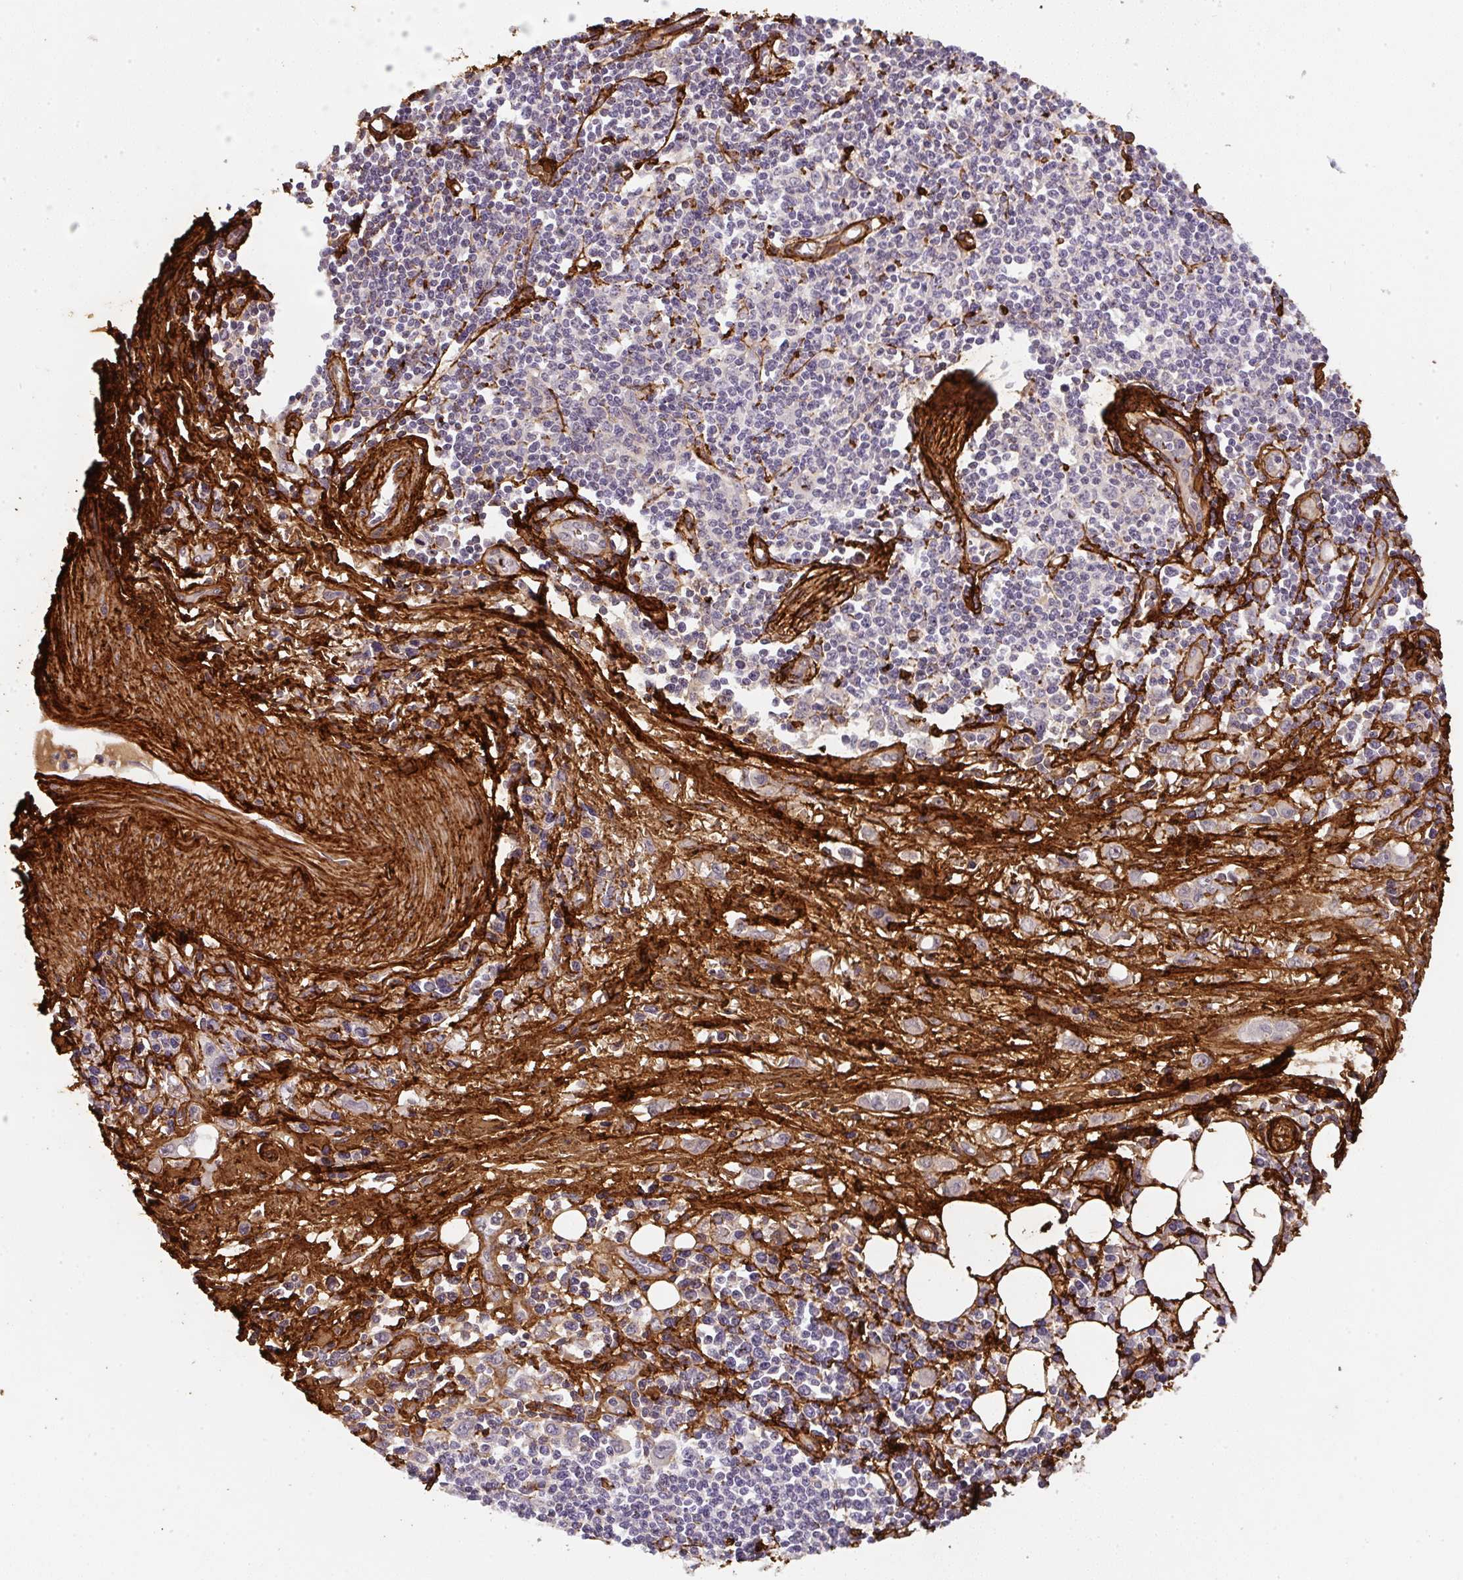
{"staining": {"intensity": "negative", "quantity": "none", "location": "none"}, "tissue": "stomach cancer", "cell_type": "Tumor cells", "image_type": "cancer", "snomed": [{"axis": "morphology", "description": "Adenocarcinoma, NOS"}, {"axis": "topography", "description": "Stomach, upper"}], "caption": "A histopathology image of stomach cancer (adenocarcinoma) stained for a protein demonstrates no brown staining in tumor cells. (DAB (3,3'-diaminobenzidine) IHC visualized using brightfield microscopy, high magnification).", "gene": "COL3A1", "patient": {"sex": "male", "age": 75}}